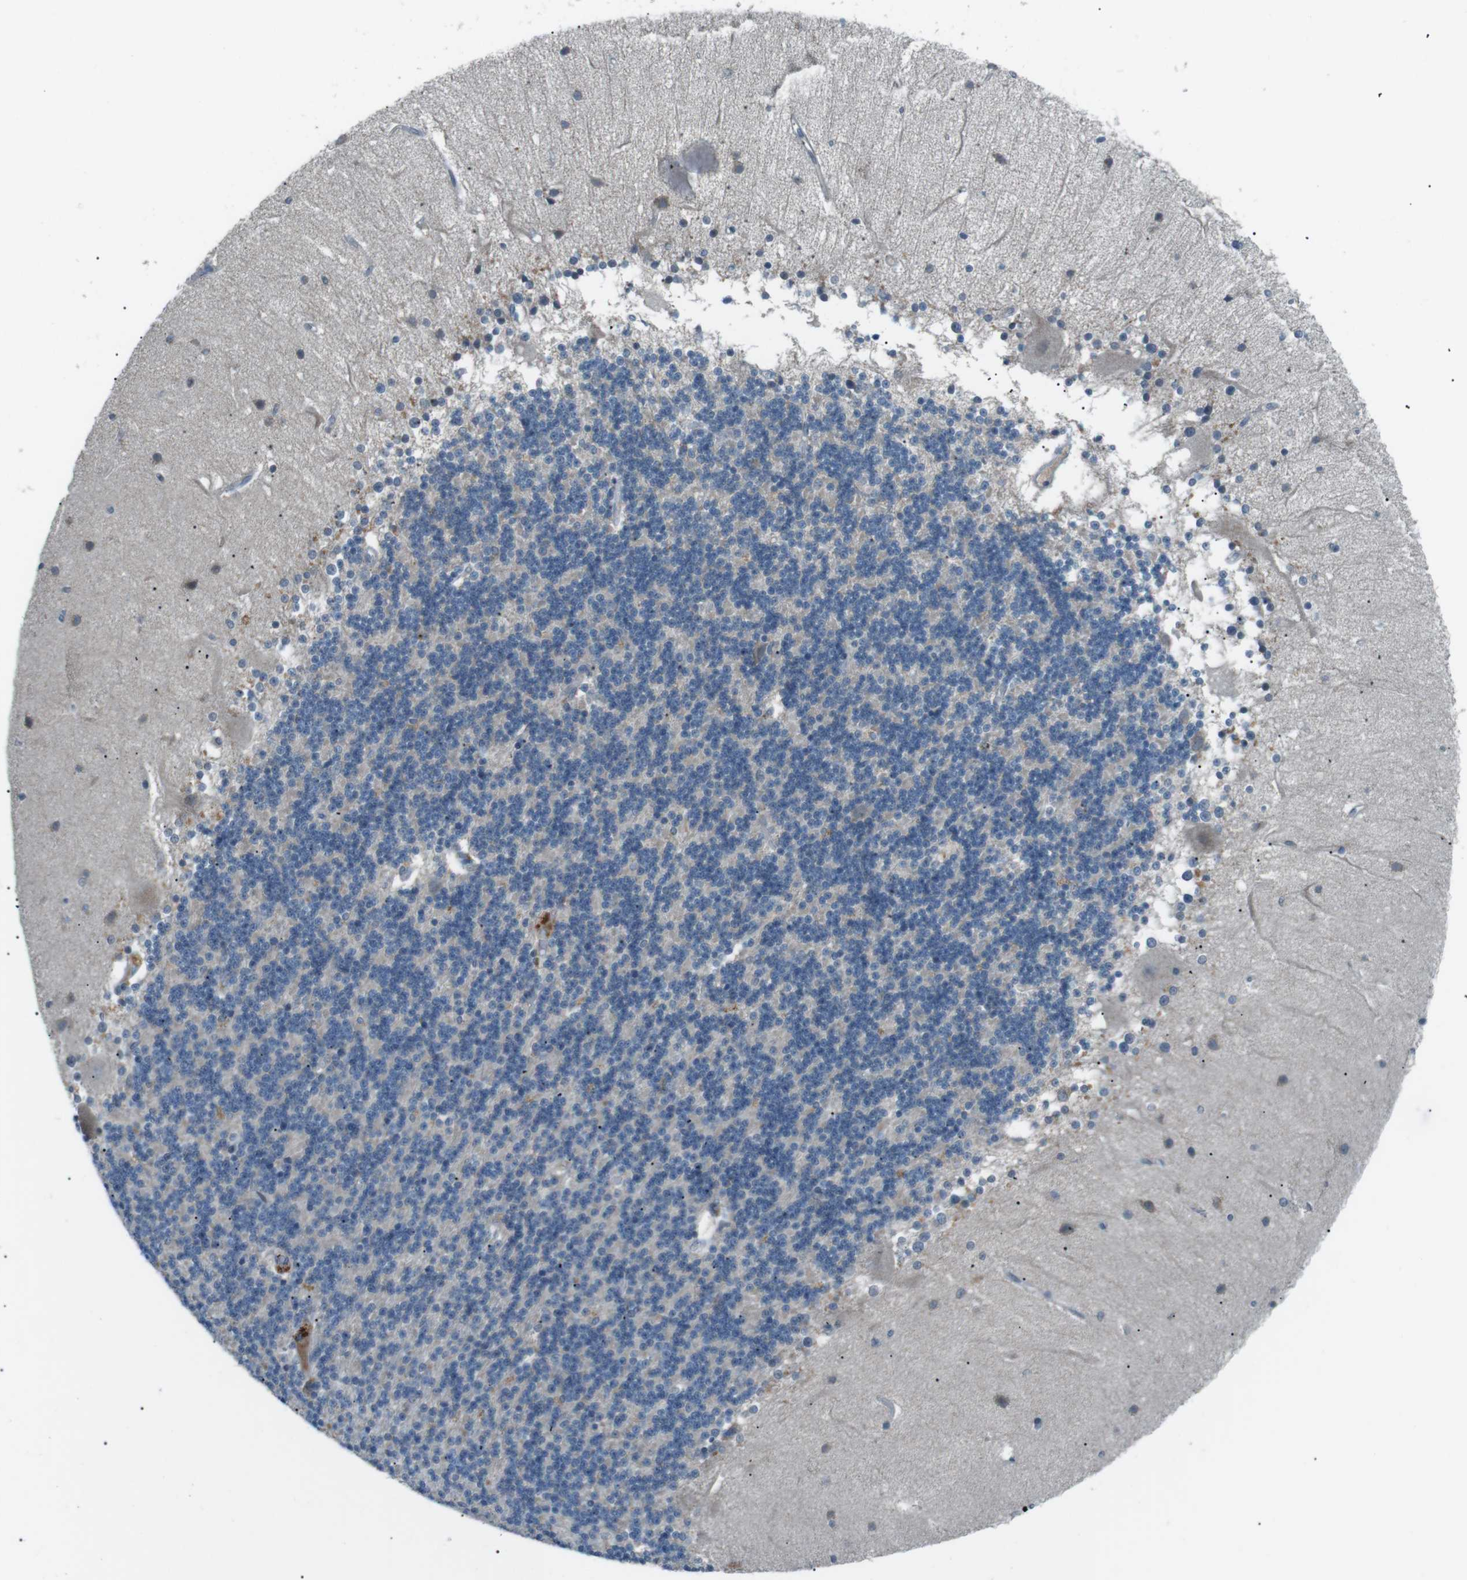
{"staining": {"intensity": "negative", "quantity": "none", "location": "none"}, "tissue": "cerebellum", "cell_type": "Cells in granular layer", "image_type": "normal", "snomed": [{"axis": "morphology", "description": "Normal tissue, NOS"}, {"axis": "topography", "description": "Cerebellum"}], "caption": "The micrograph exhibits no significant expression in cells in granular layer of cerebellum.", "gene": "FCRLA", "patient": {"sex": "female", "age": 54}}